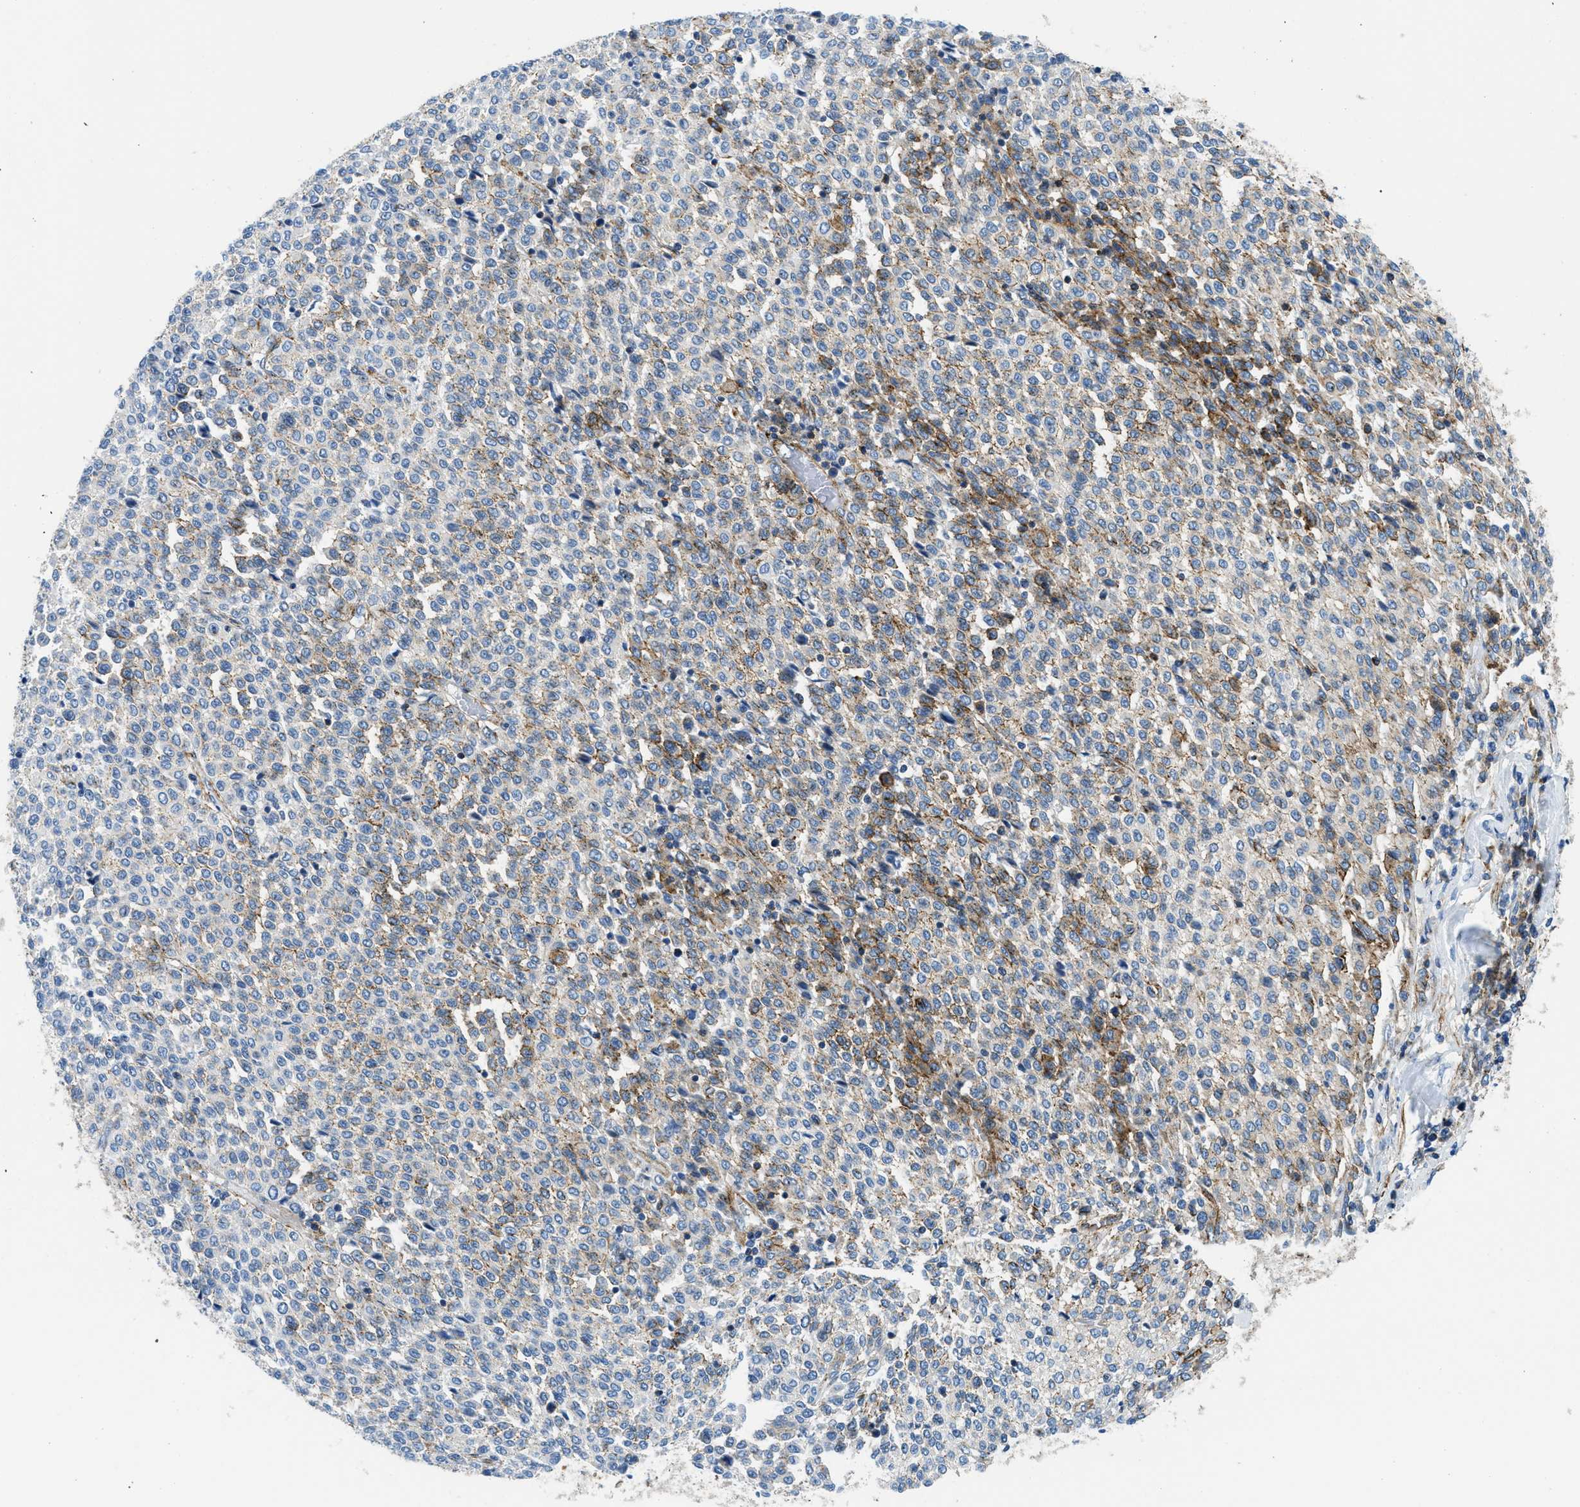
{"staining": {"intensity": "moderate", "quantity": "<25%", "location": "cytoplasmic/membranous"}, "tissue": "melanoma", "cell_type": "Tumor cells", "image_type": "cancer", "snomed": [{"axis": "morphology", "description": "Malignant melanoma, Metastatic site"}, {"axis": "topography", "description": "Pancreas"}], "caption": "Immunohistochemistry image of neoplastic tissue: malignant melanoma (metastatic site) stained using IHC exhibits low levels of moderate protein expression localized specifically in the cytoplasmic/membranous of tumor cells, appearing as a cytoplasmic/membranous brown color.", "gene": "CUTA", "patient": {"sex": "female", "age": 30}}